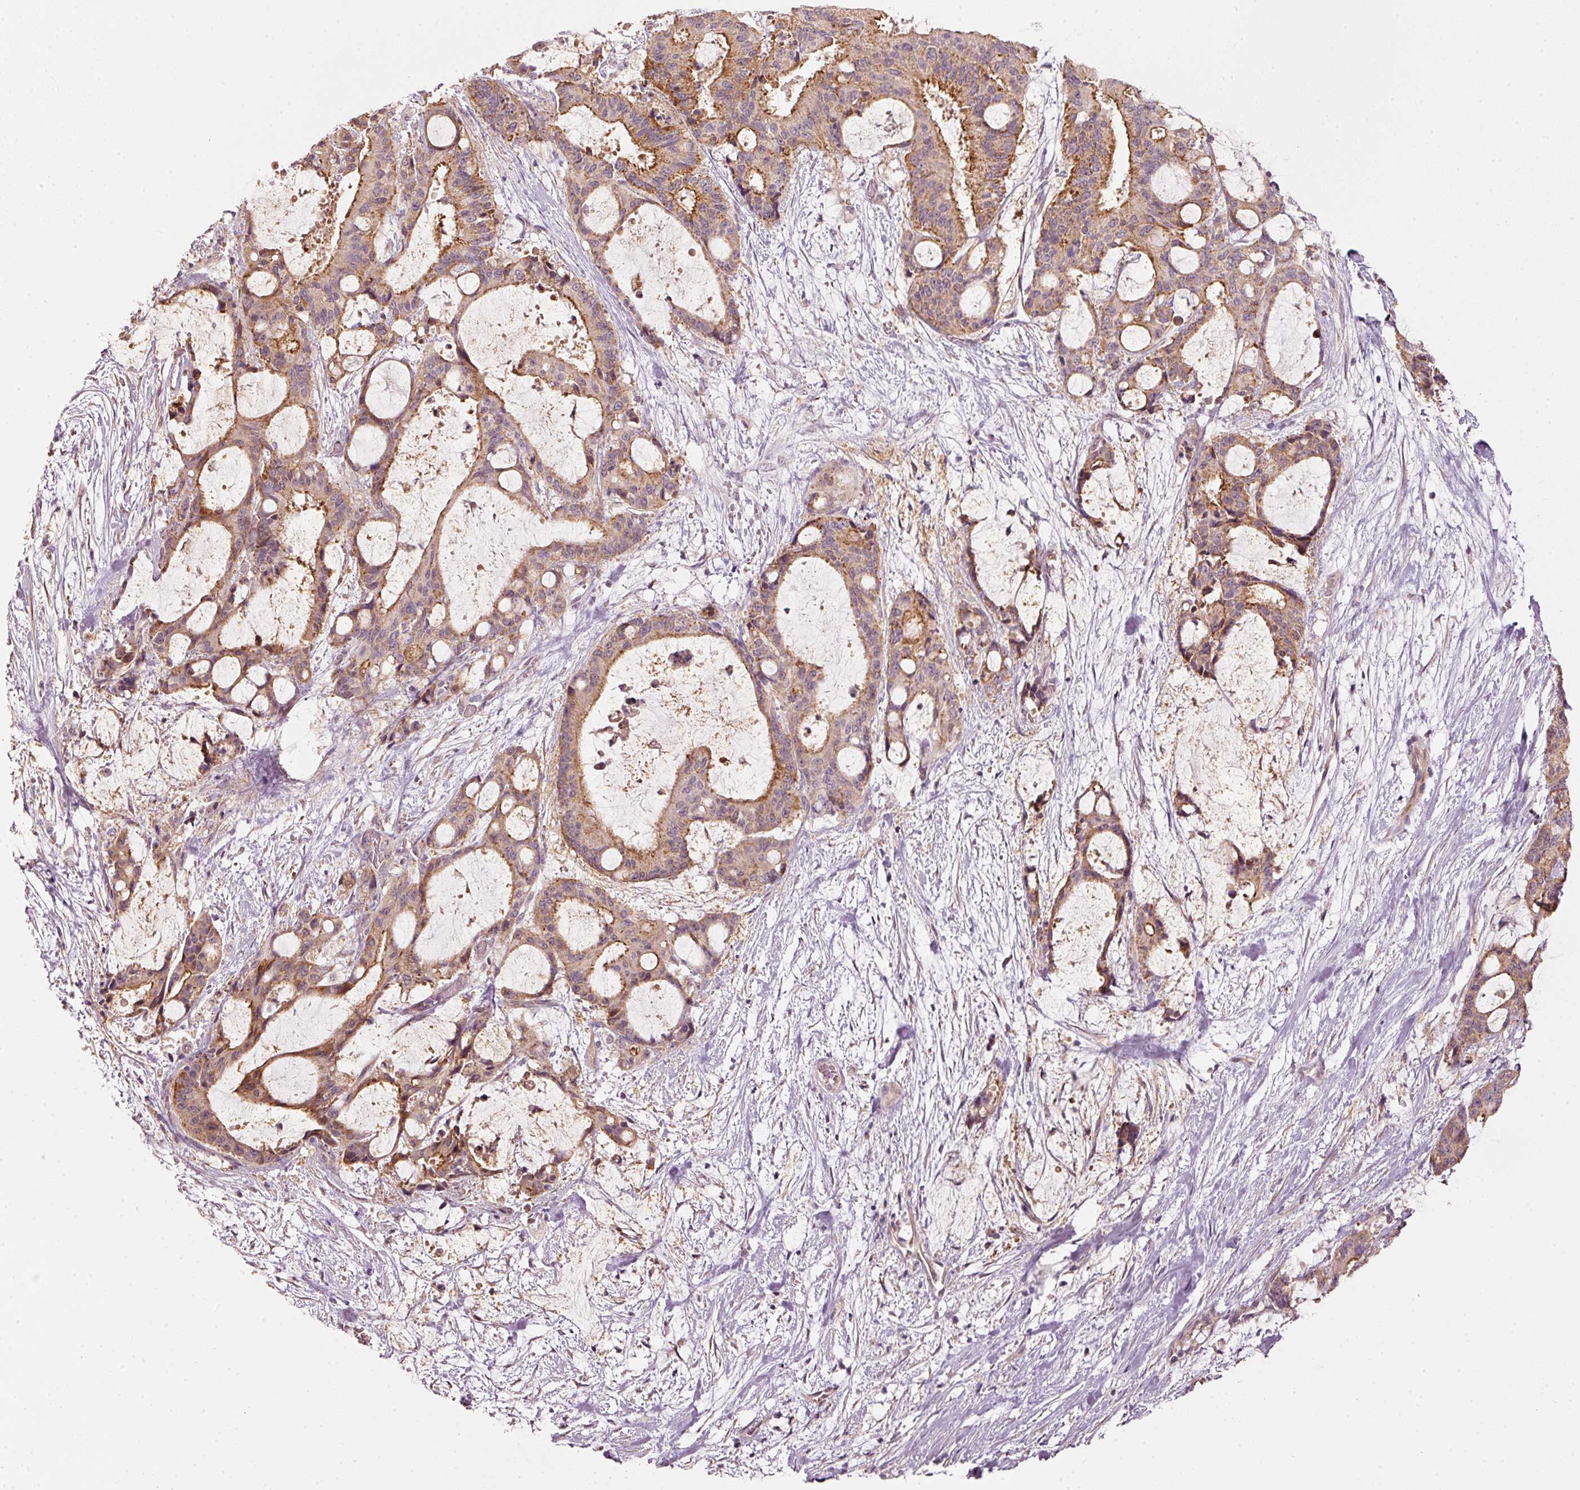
{"staining": {"intensity": "moderate", "quantity": ">75%", "location": "cytoplasmic/membranous"}, "tissue": "liver cancer", "cell_type": "Tumor cells", "image_type": "cancer", "snomed": [{"axis": "morphology", "description": "Normal tissue, NOS"}, {"axis": "morphology", "description": "Cholangiocarcinoma"}, {"axis": "topography", "description": "Liver"}, {"axis": "topography", "description": "Peripheral nerve tissue"}], "caption": "Human liver cholangiocarcinoma stained with a brown dye demonstrates moderate cytoplasmic/membranous positive expression in about >75% of tumor cells.", "gene": "ARHGAP22", "patient": {"sex": "female", "age": 73}}